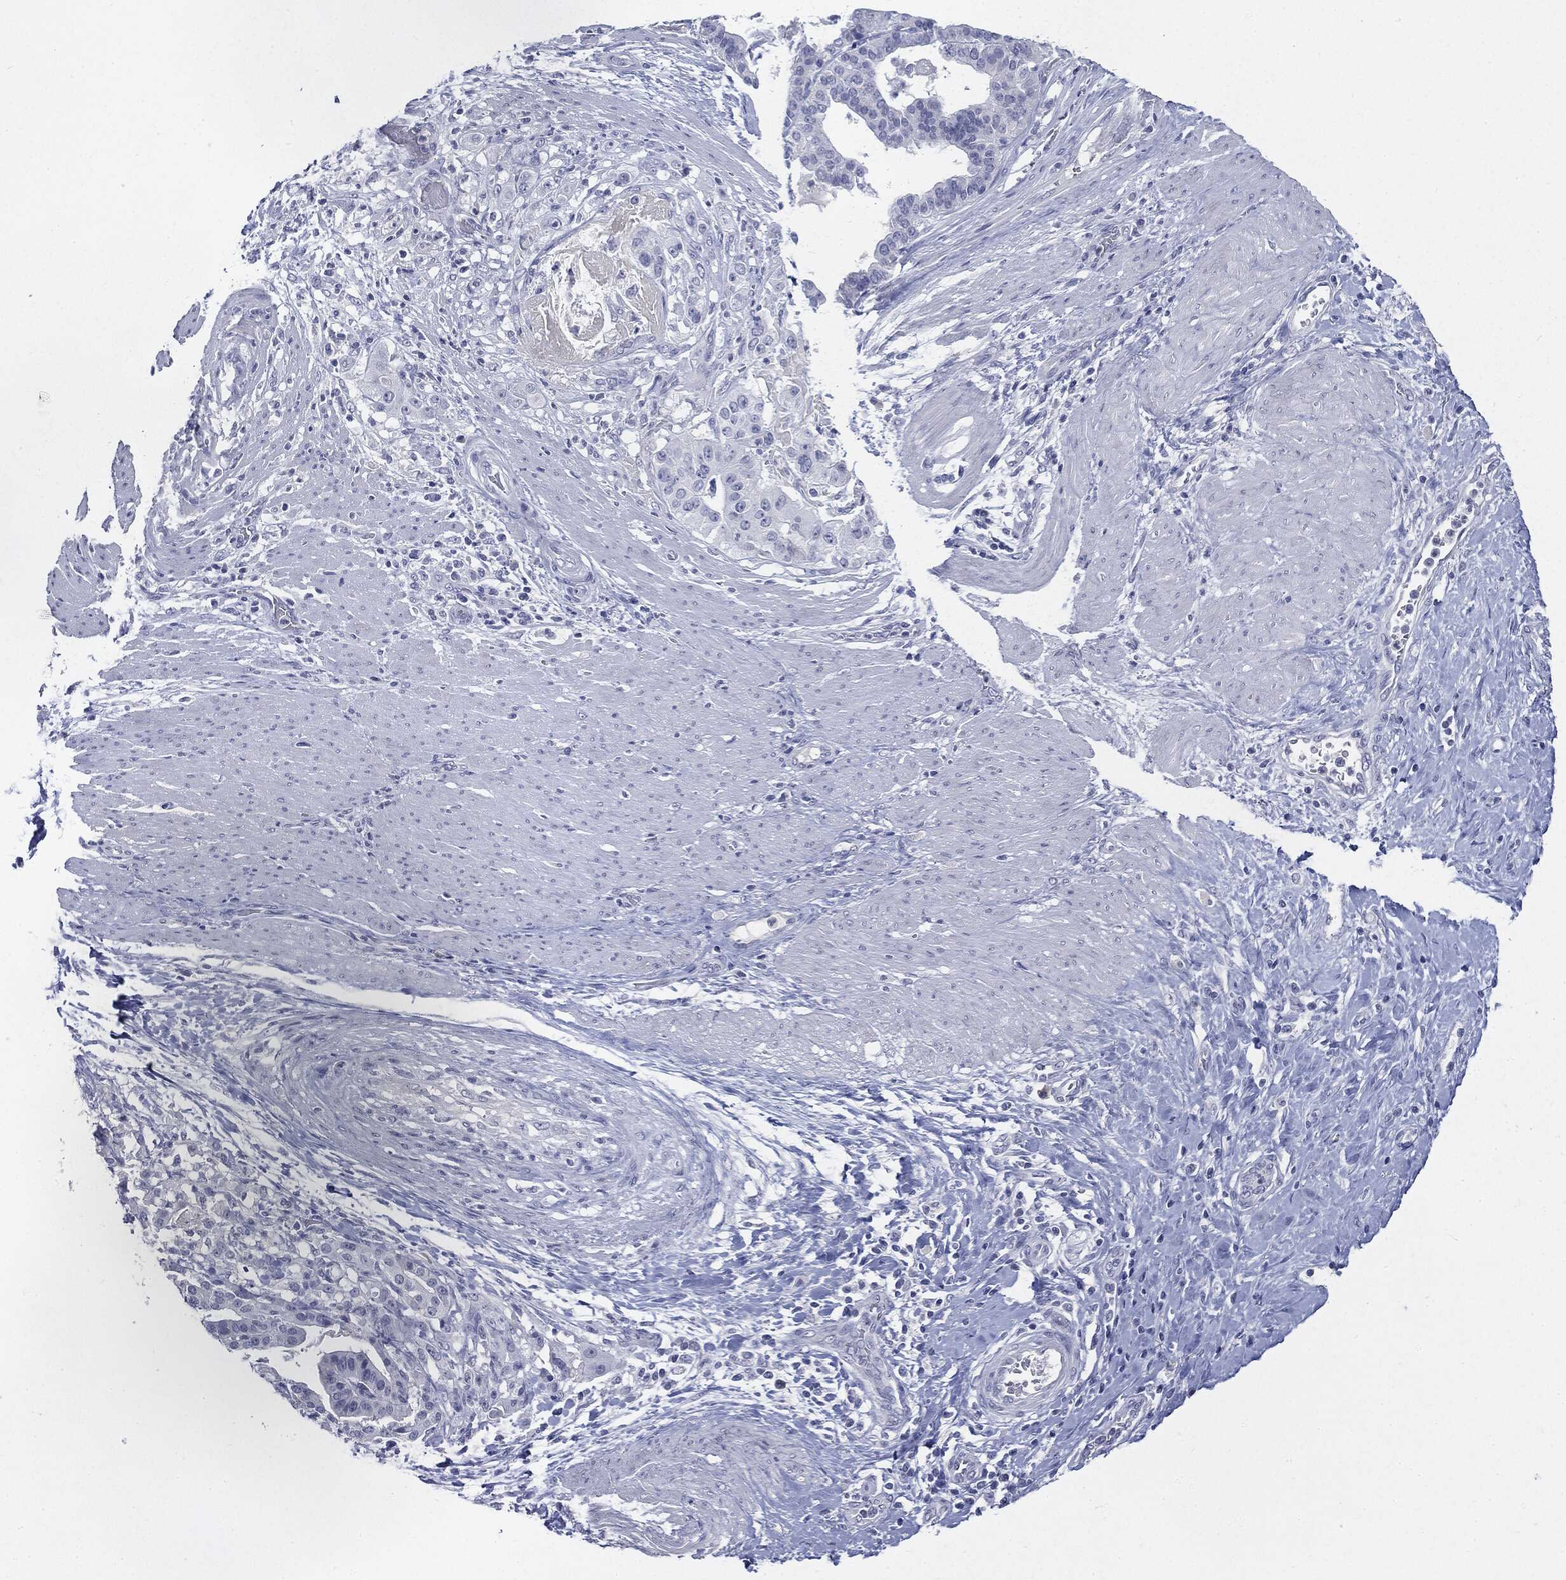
{"staining": {"intensity": "negative", "quantity": "none", "location": "none"}, "tissue": "stomach cancer", "cell_type": "Tumor cells", "image_type": "cancer", "snomed": [{"axis": "morphology", "description": "Adenocarcinoma, NOS"}, {"axis": "topography", "description": "Stomach"}], "caption": "Immunohistochemistry histopathology image of stomach adenocarcinoma stained for a protein (brown), which displays no expression in tumor cells.", "gene": "CGB1", "patient": {"sex": "male", "age": 48}}